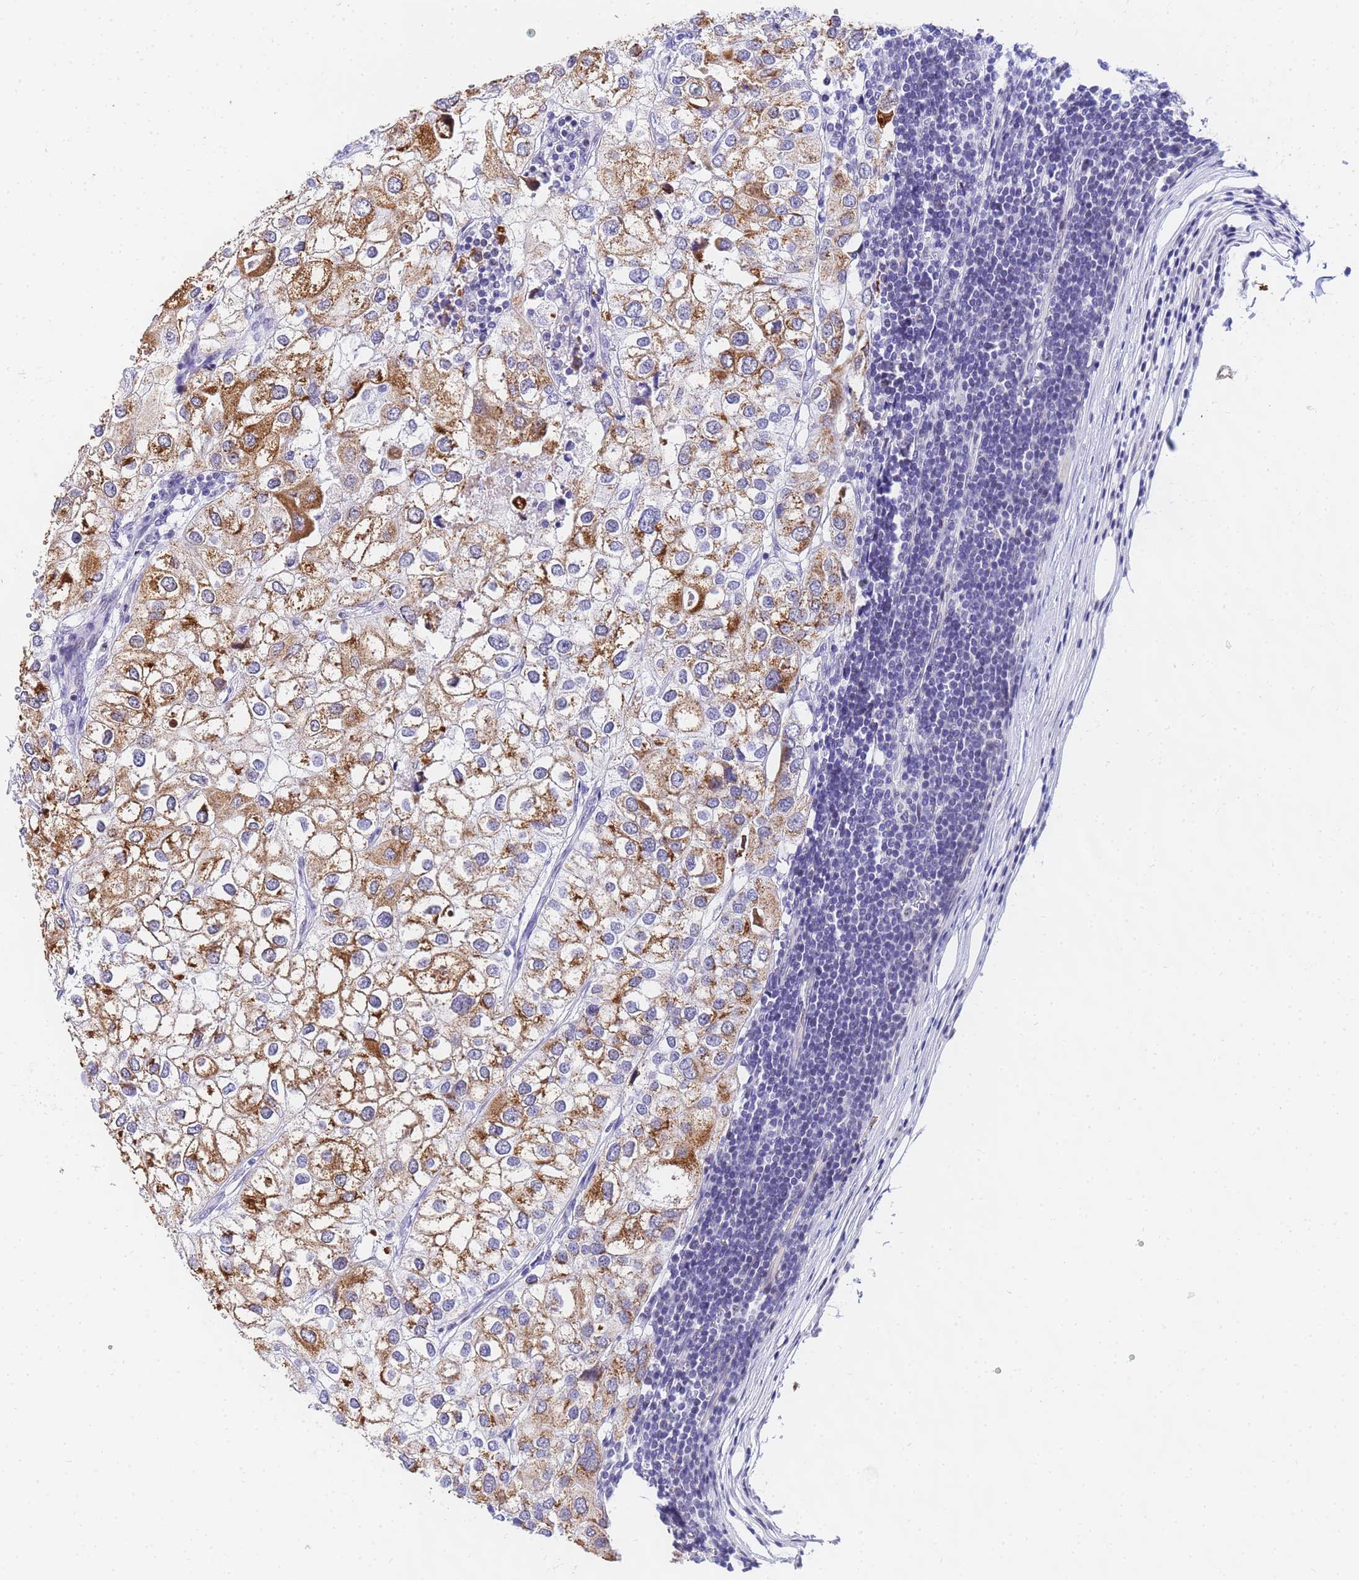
{"staining": {"intensity": "moderate", "quantity": ">75%", "location": "cytoplasmic/membranous"}, "tissue": "urothelial cancer", "cell_type": "Tumor cells", "image_type": "cancer", "snomed": [{"axis": "morphology", "description": "Urothelial carcinoma, High grade"}, {"axis": "topography", "description": "Urinary bladder"}], "caption": "Urothelial carcinoma (high-grade) tissue displays moderate cytoplasmic/membranous positivity in approximately >75% of tumor cells", "gene": "CKMT1A", "patient": {"sex": "male", "age": 64}}